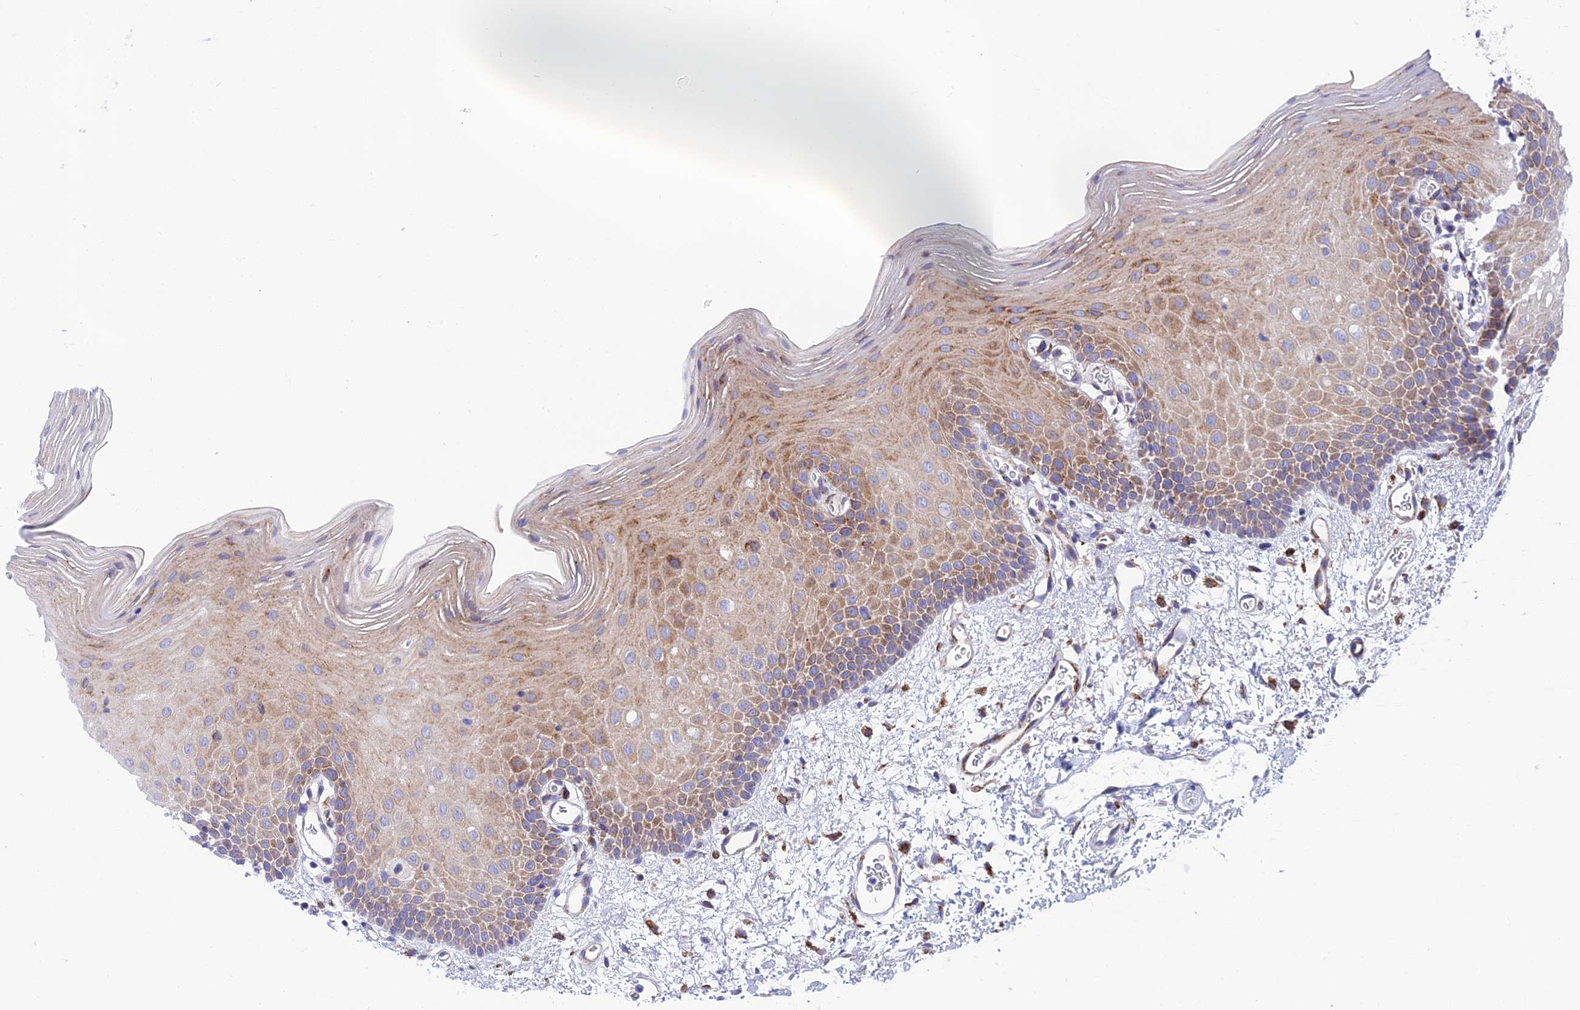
{"staining": {"intensity": "weak", "quantity": "25%-75%", "location": "cytoplasmic/membranous"}, "tissue": "oral mucosa", "cell_type": "Squamous epithelial cells", "image_type": "normal", "snomed": [{"axis": "morphology", "description": "Normal tissue, NOS"}, {"axis": "topography", "description": "Oral tissue"}], "caption": "Normal oral mucosa demonstrates weak cytoplasmic/membranous positivity in approximately 25%-75% of squamous epithelial cells The staining was performed using DAB to visualize the protein expression in brown, while the nuclei were stained in blue with hematoxylin (Magnification: 20x)..", "gene": "TUBGCP6", "patient": {"sex": "female", "age": 70}}